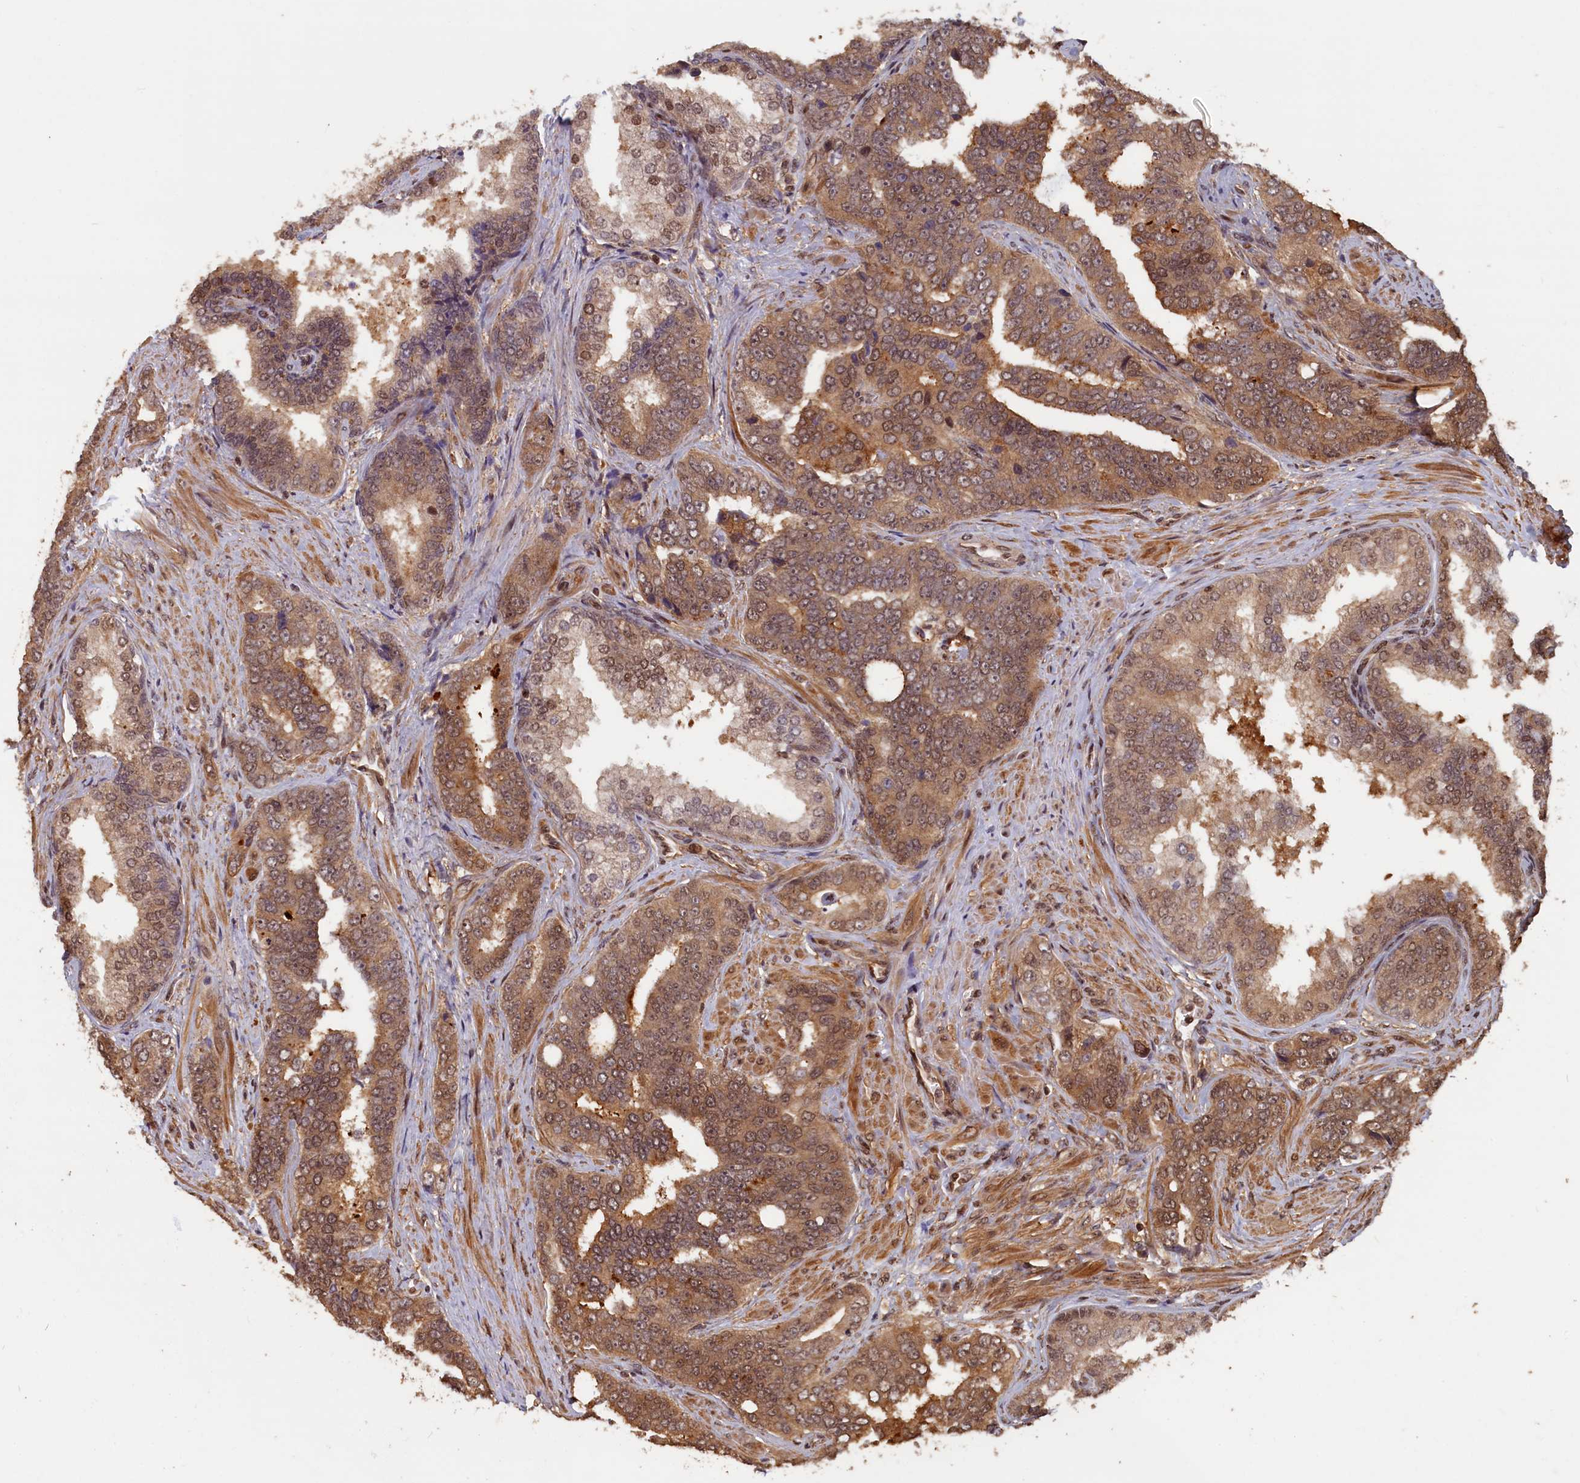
{"staining": {"intensity": "moderate", "quantity": ">75%", "location": "cytoplasmic/membranous,nuclear"}, "tissue": "prostate cancer", "cell_type": "Tumor cells", "image_type": "cancer", "snomed": [{"axis": "morphology", "description": "Adenocarcinoma, High grade"}, {"axis": "topography", "description": "Prostate"}], "caption": "An IHC histopathology image of tumor tissue is shown. Protein staining in brown shows moderate cytoplasmic/membranous and nuclear positivity in prostate cancer (high-grade adenocarcinoma) within tumor cells.", "gene": "HIF3A", "patient": {"sex": "male", "age": 67}}